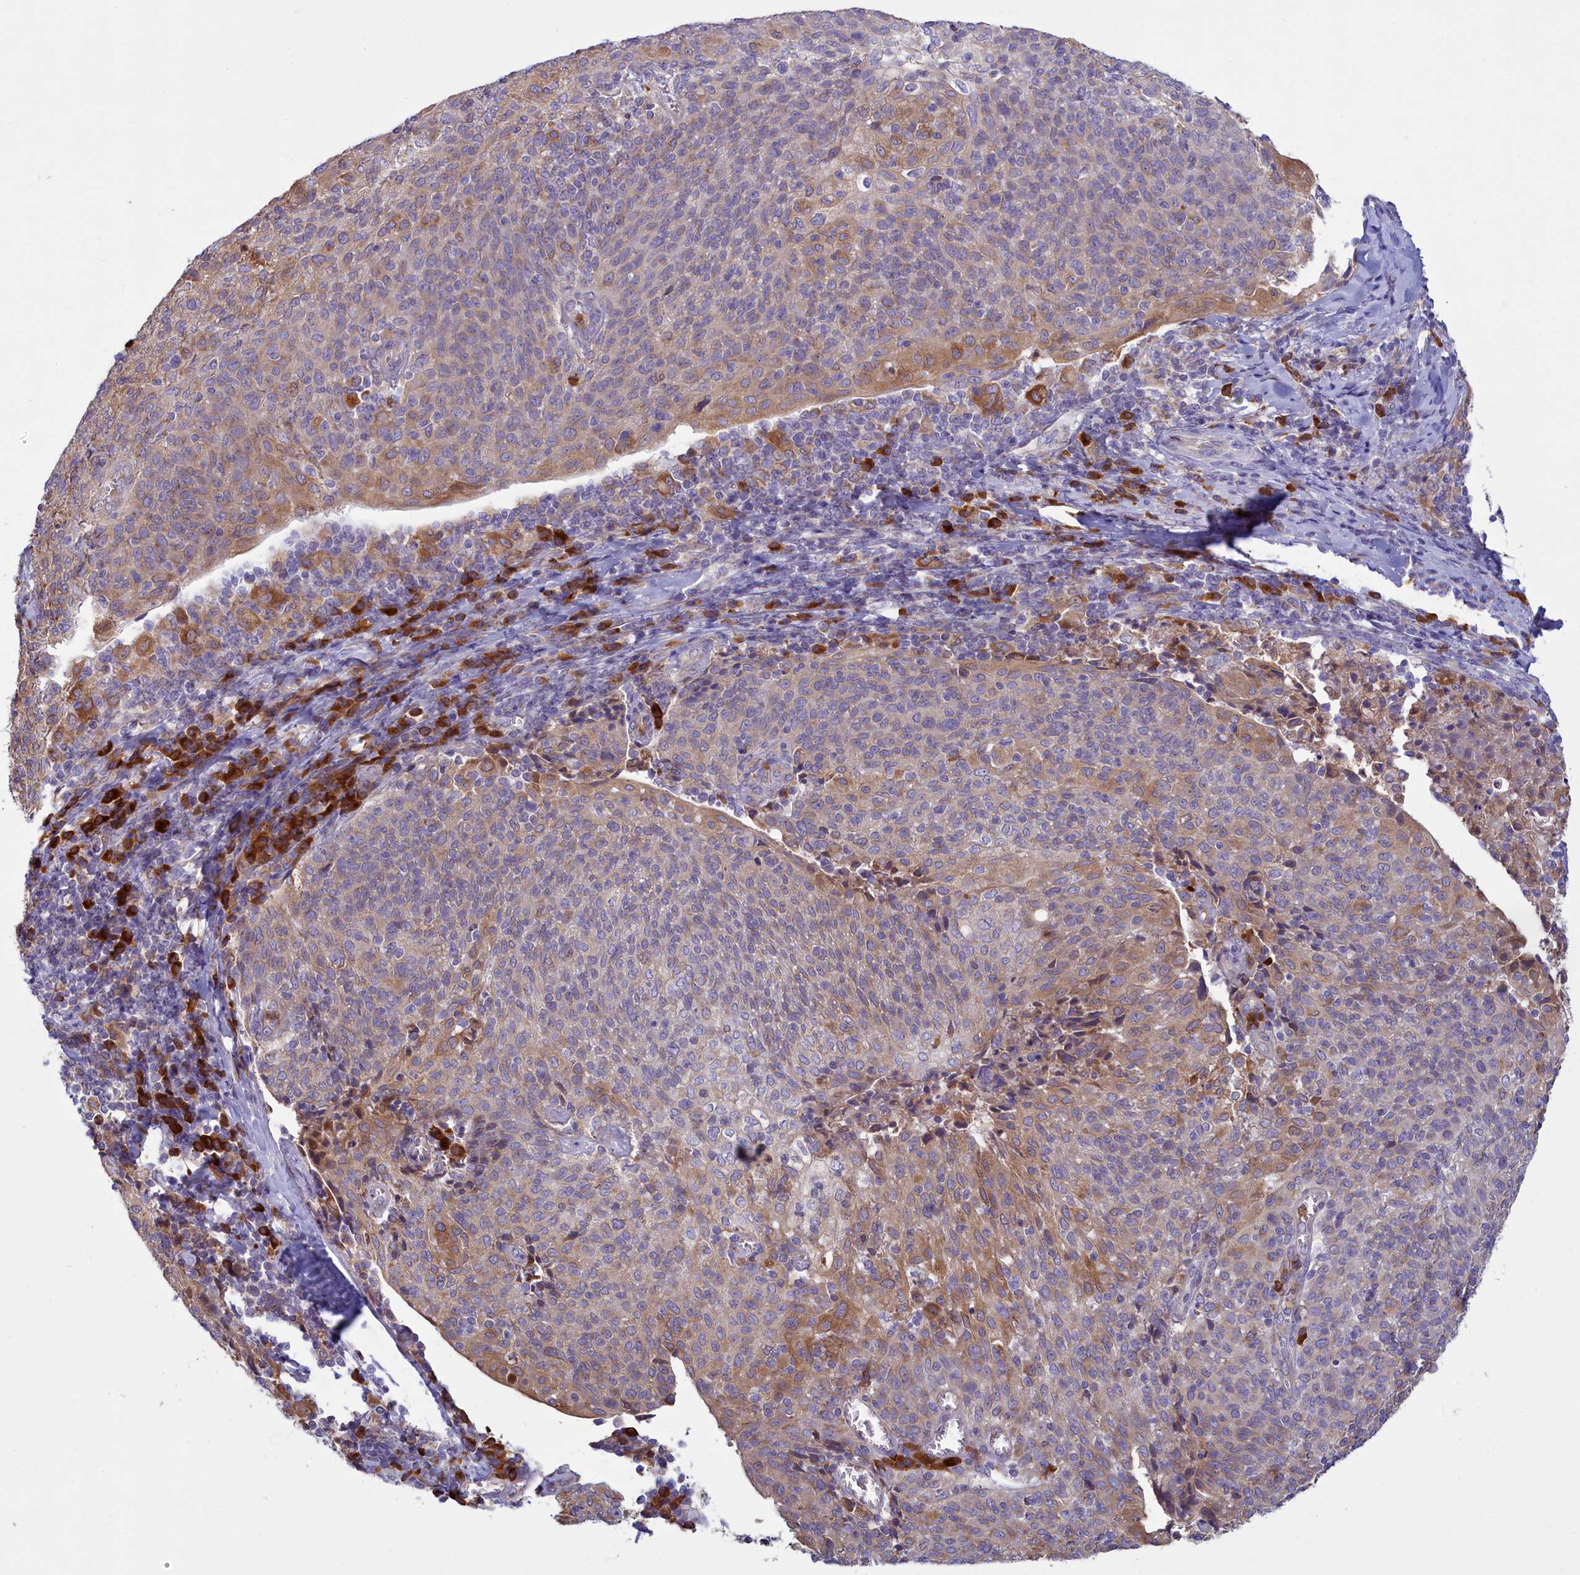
{"staining": {"intensity": "moderate", "quantity": "25%-75%", "location": "cytoplasmic/membranous"}, "tissue": "cervical cancer", "cell_type": "Tumor cells", "image_type": "cancer", "snomed": [{"axis": "morphology", "description": "Squamous cell carcinoma, NOS"}, {"axis": "topography", "description": "Cervix"}], "caption": "Immunohistochemical staining of human cervical squamous cell carcinoma displays moderate cytoplasmic/membranous protein positivity in about 25%-75% of tumor cells.", "gene": "HM13", "patient": {"sex": "female", "age": 52}}